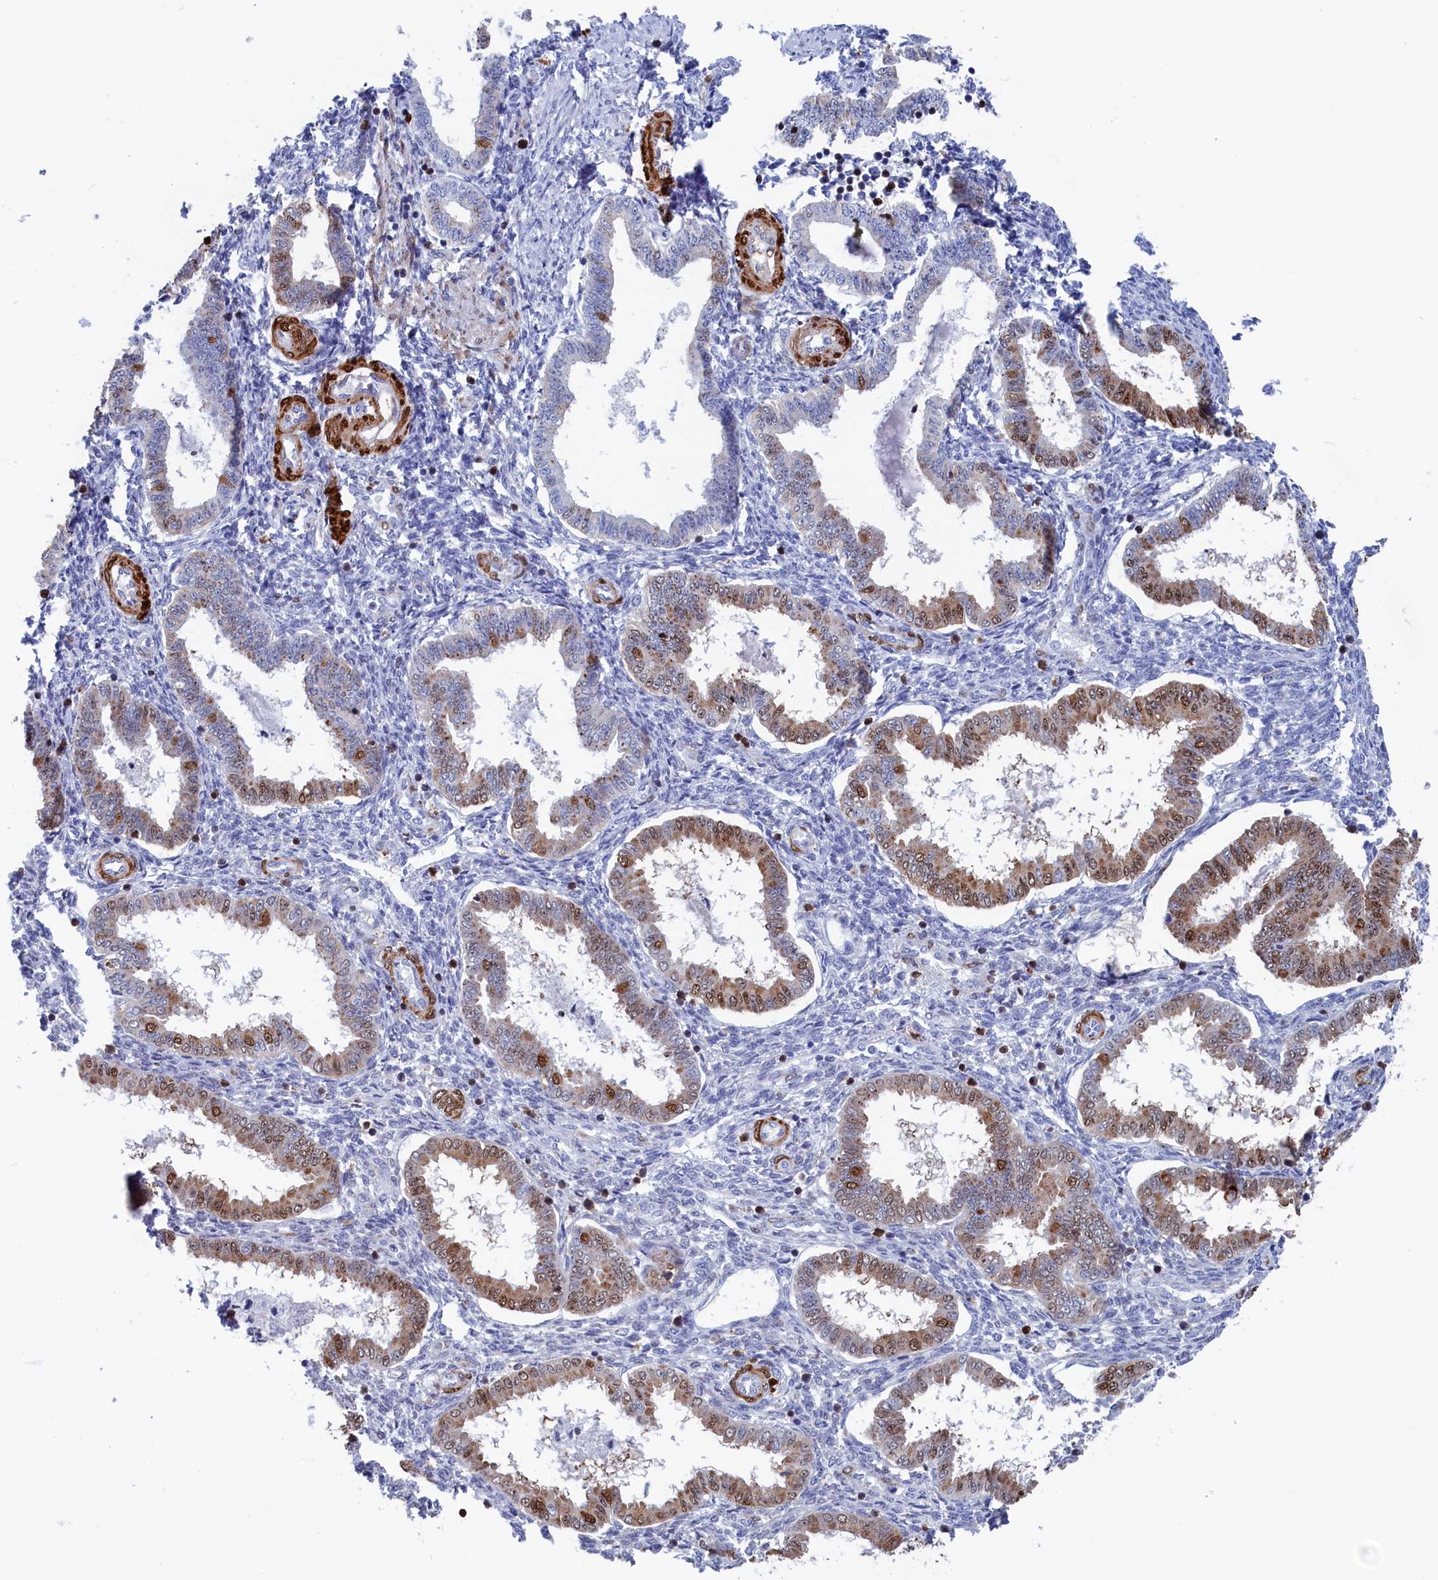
{"staining": {"intensity": "negative", "quantity": "none", "location": "none"}, "tissue": "endometrium", "cell_type": "Cells in endometrial stroma", "image_type": "normal", "snomed": [{"axis": "morphology", "description": "Normal tissue, NOS"}, {"axis": "topography", "description": "Endometrium"}], "caption": "A photomicrograph of human endometrium is negative for staining in cells in endometrial stroma. The staining is performed using DAB (3,3'-diaminobenzidine) brown chromogen with nuclei counter-stained in using hematoxylin.", "gene": "CRIP1", "patient": {"sex": "female", "age": 24}}